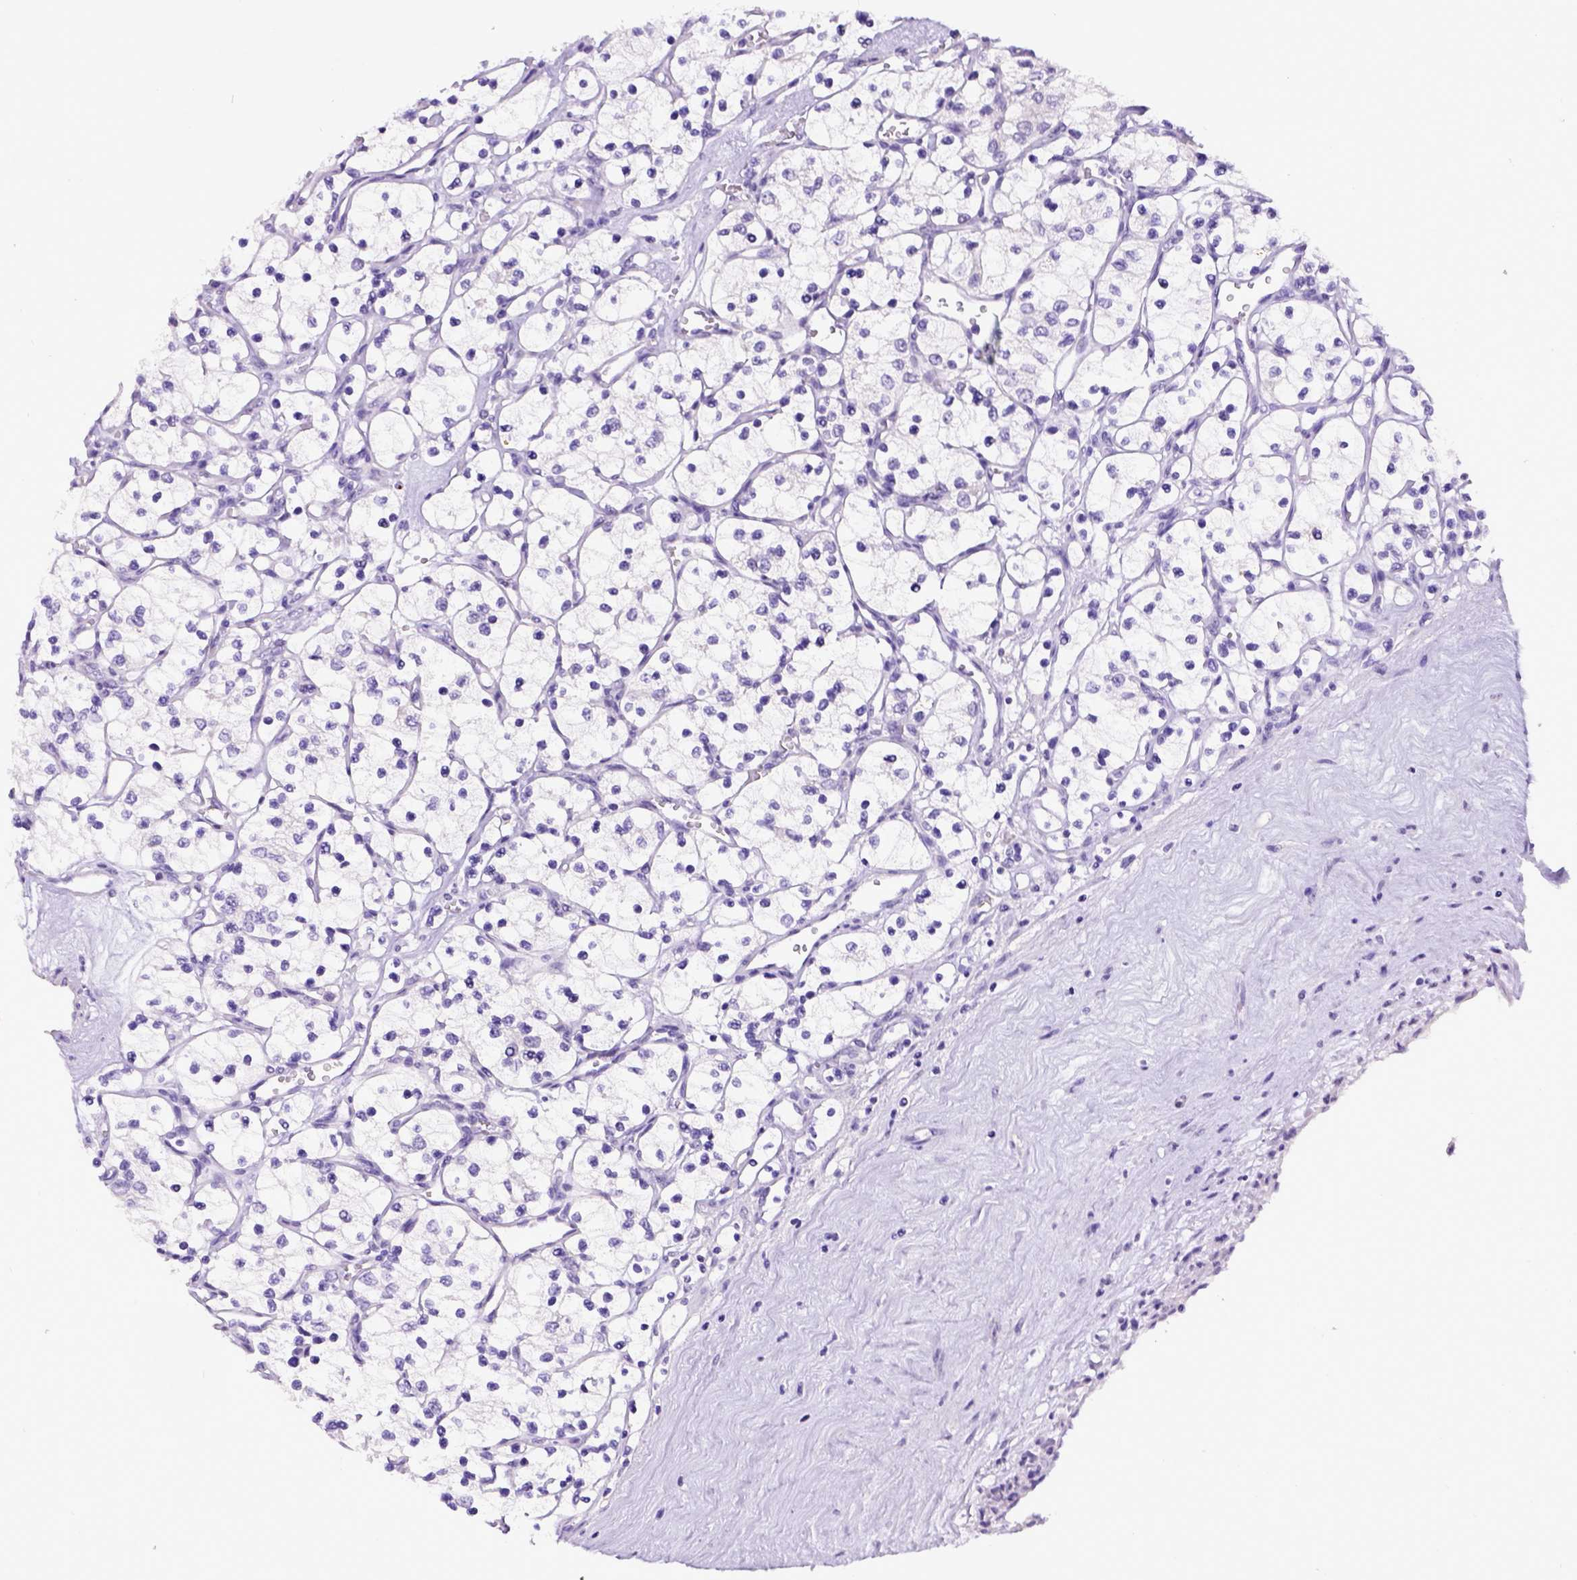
{"staining": {"intensity": "negative", "quantity": "none", "location": "none"}, "tissue": "renal cancer", "cell_type": "Tumor cells", "image_type": "cancer", "snomed": [{"axis": "morphology", "description": "Adenocarcinoma, NOS"}, {"axis": "topography", "description": "Kidney"}], "caption": "Image shows no significant protein positivity in tumor cells of renal adenocarcinoma.", "gene": "ESR1", "patient": {"sex": "female", "age": 69}}